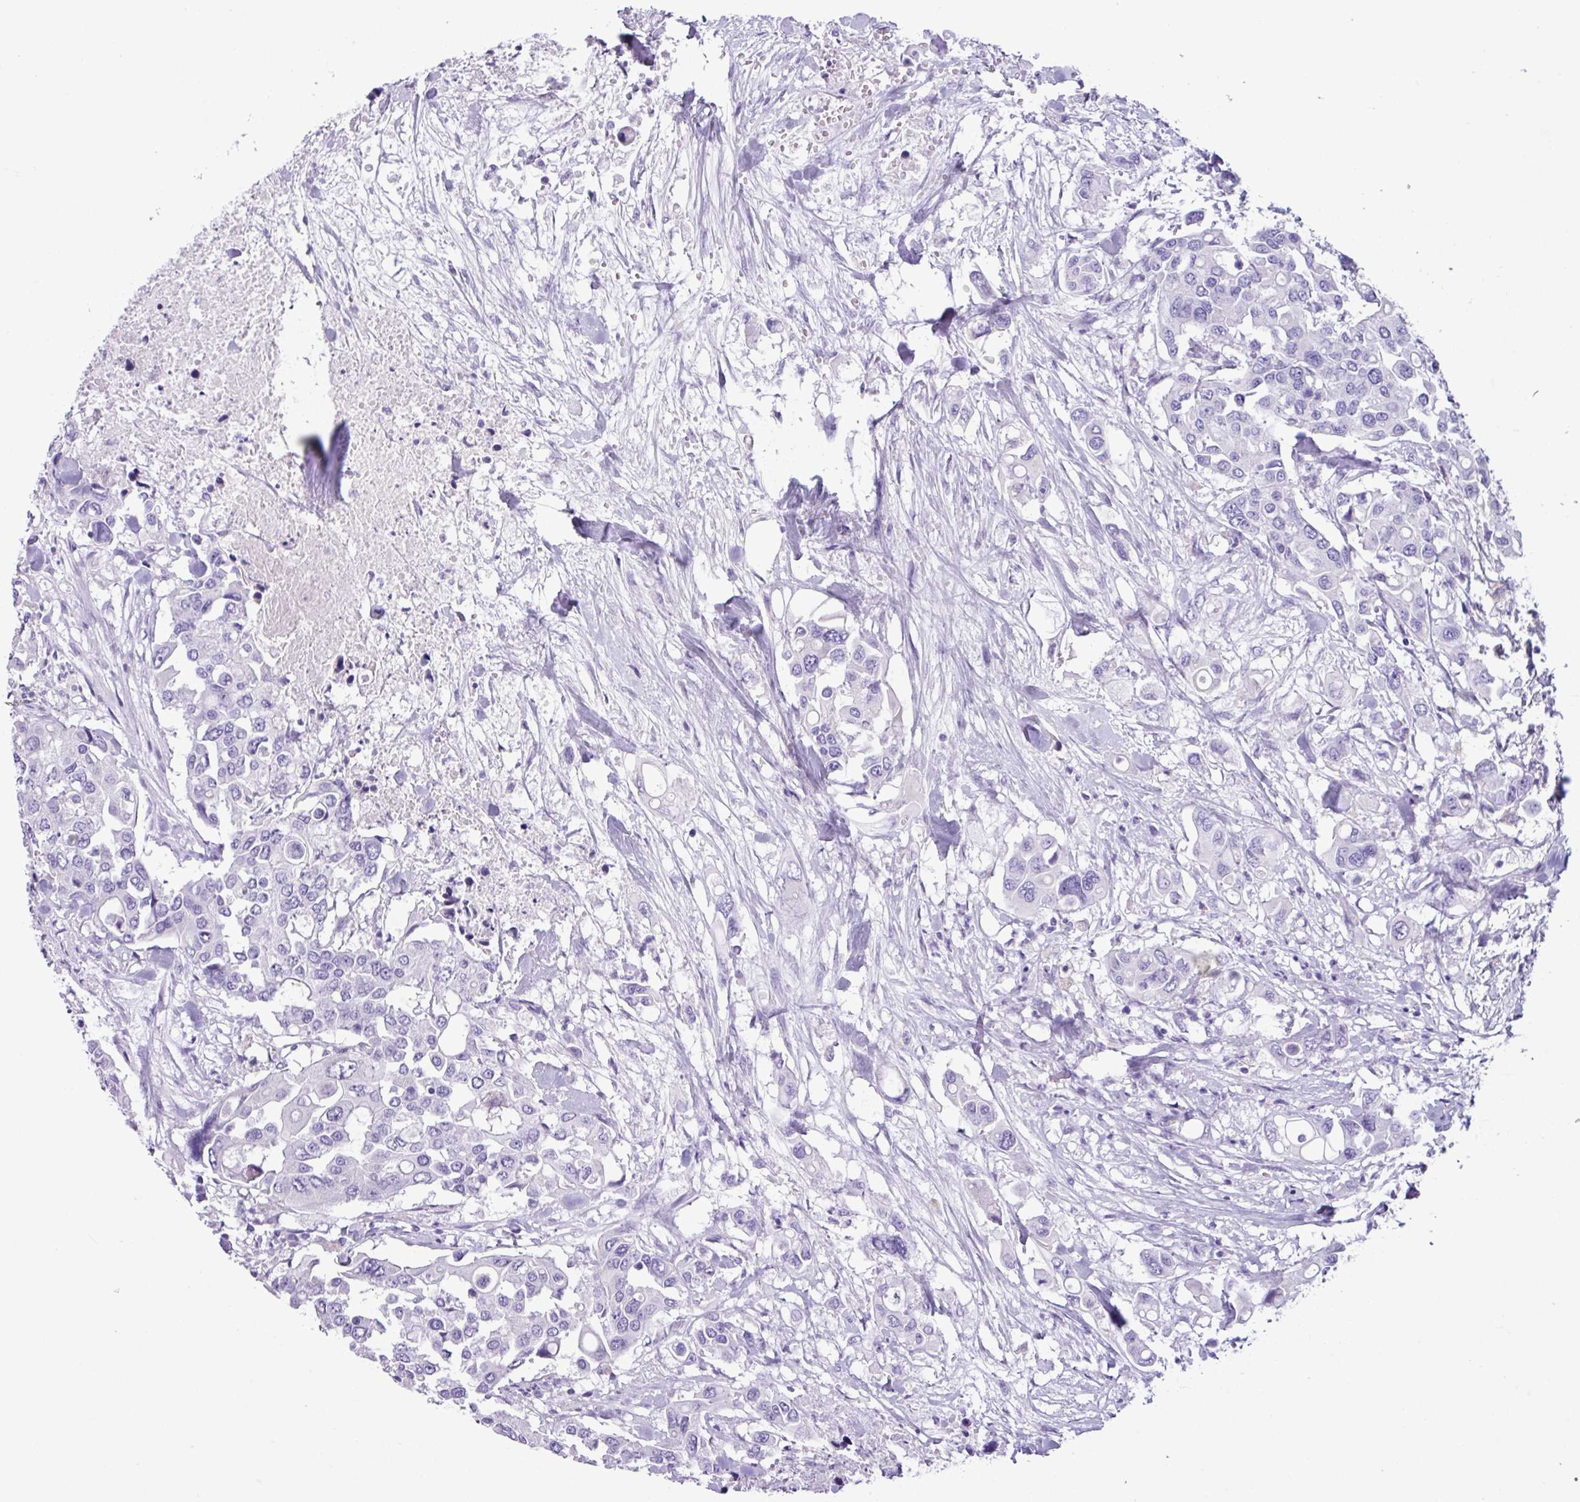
{"staining": {"intensity": "negative", "quantity": "none", "location": "none"}, "tissue": "colorectal cancer", "cell_type": "Tumor cells", "image_type": "cancer", "snomed": [{"axis": "morphology", "description": "Adenocarcinoma, NOS"}, {"axis": "topography", "description": "Colon"}], "caption": "The immunohistochemistry micrograph has no significant positivity in tumor cells of colorectal cancer (adenocarcinoma) tissue.", "gene": "AGO3", "patient": {"sex": "male", "age": 77}}